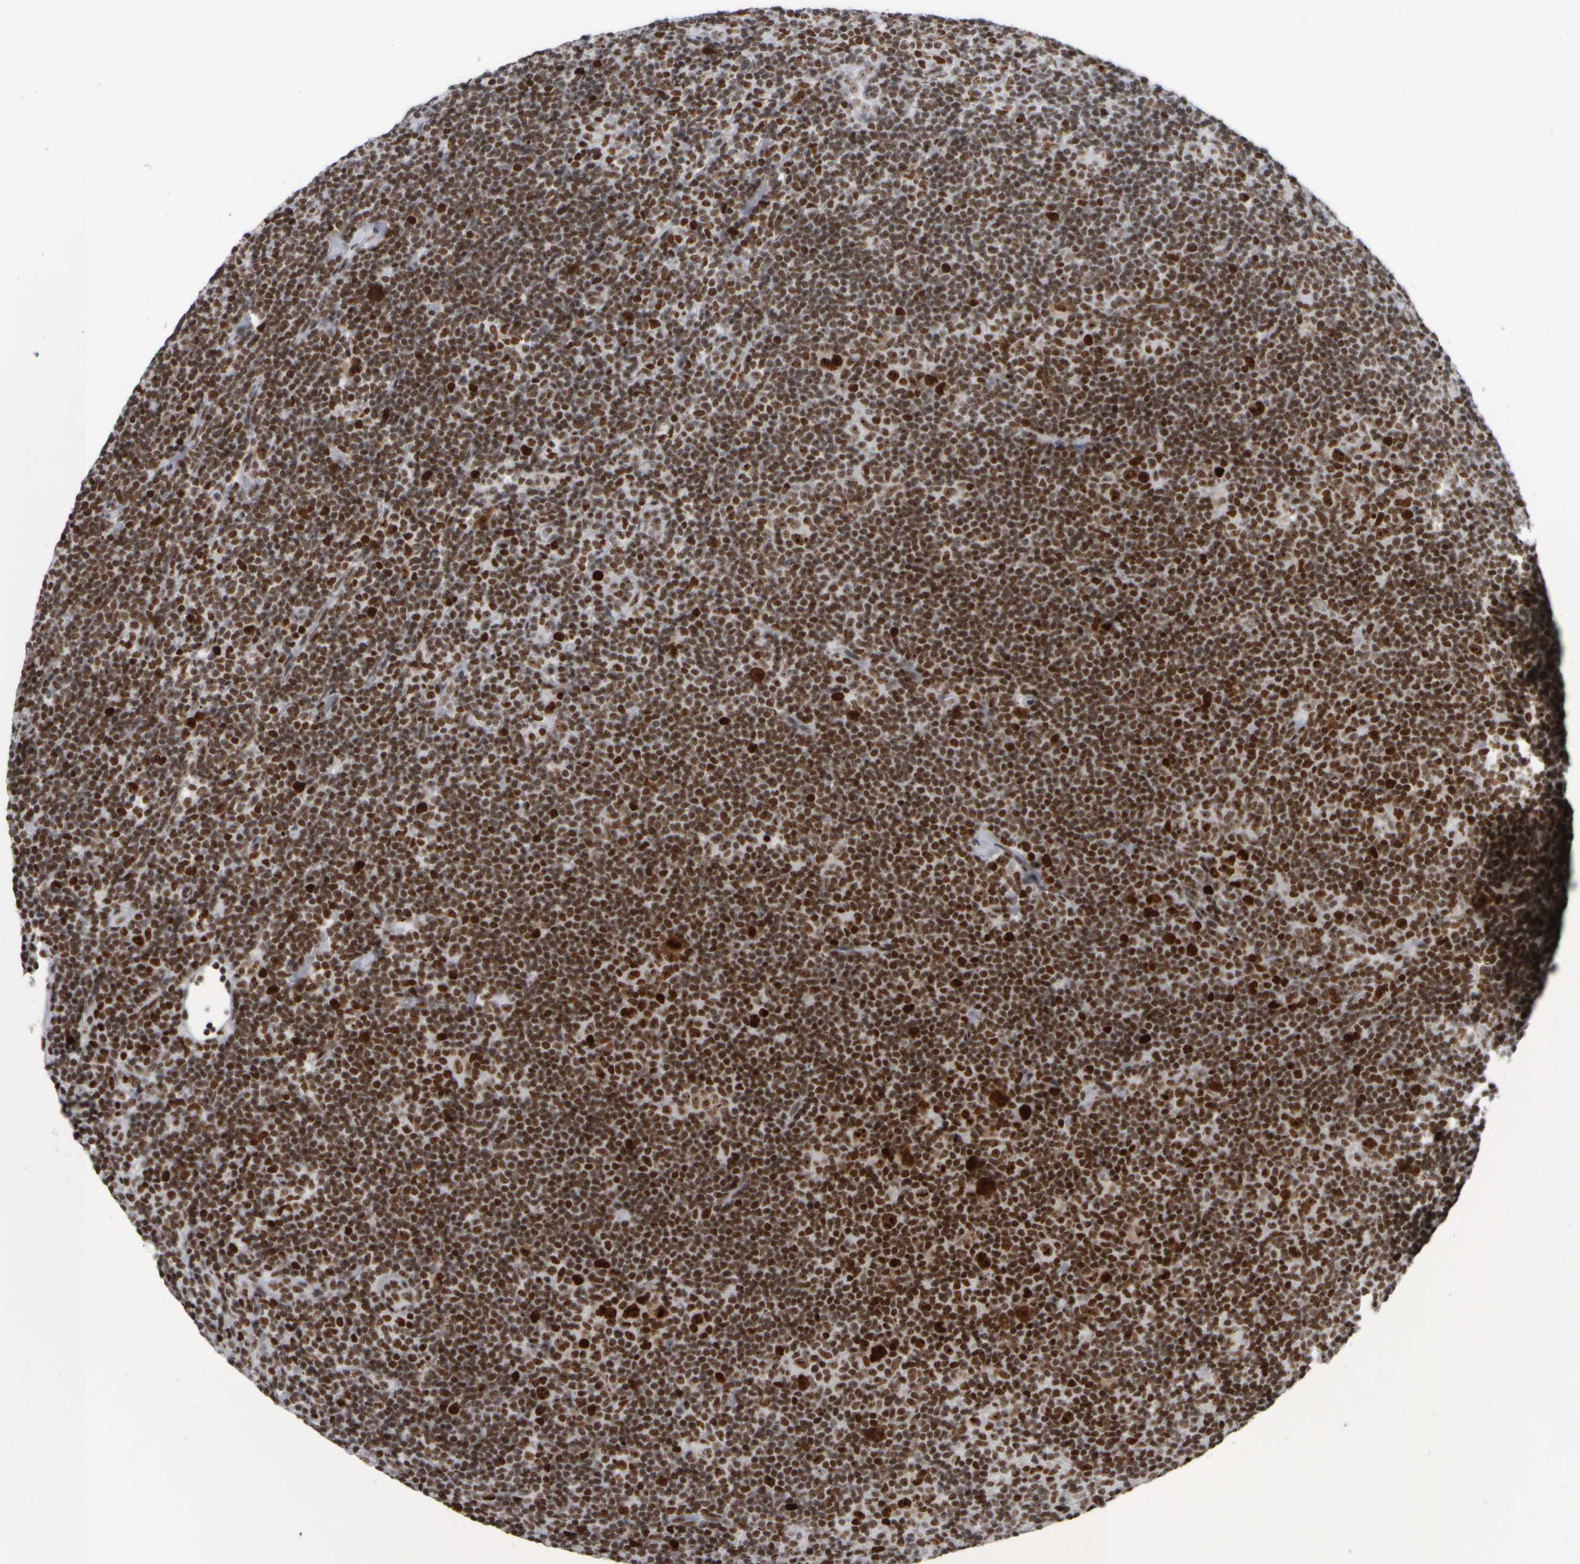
{"staining": {"intensity": "strong", "quantity": ">75%", "location": "nuclear"}, "tissue": "lymphoma", "cell_type": "Tumor cells", "image_type": "cancer", "snomed": [{"axis": "morphology", "description": "Hodgkin's disease, NOS"}, {"axis": "topography", "description": "Lymph node"}], "caption": "Protein staining reveals strong nuclear staining in approximately >75% of tumor cells in lymphoma.", "gene": "TOP2B", "patient": {"sex": "female", "age": 57}}